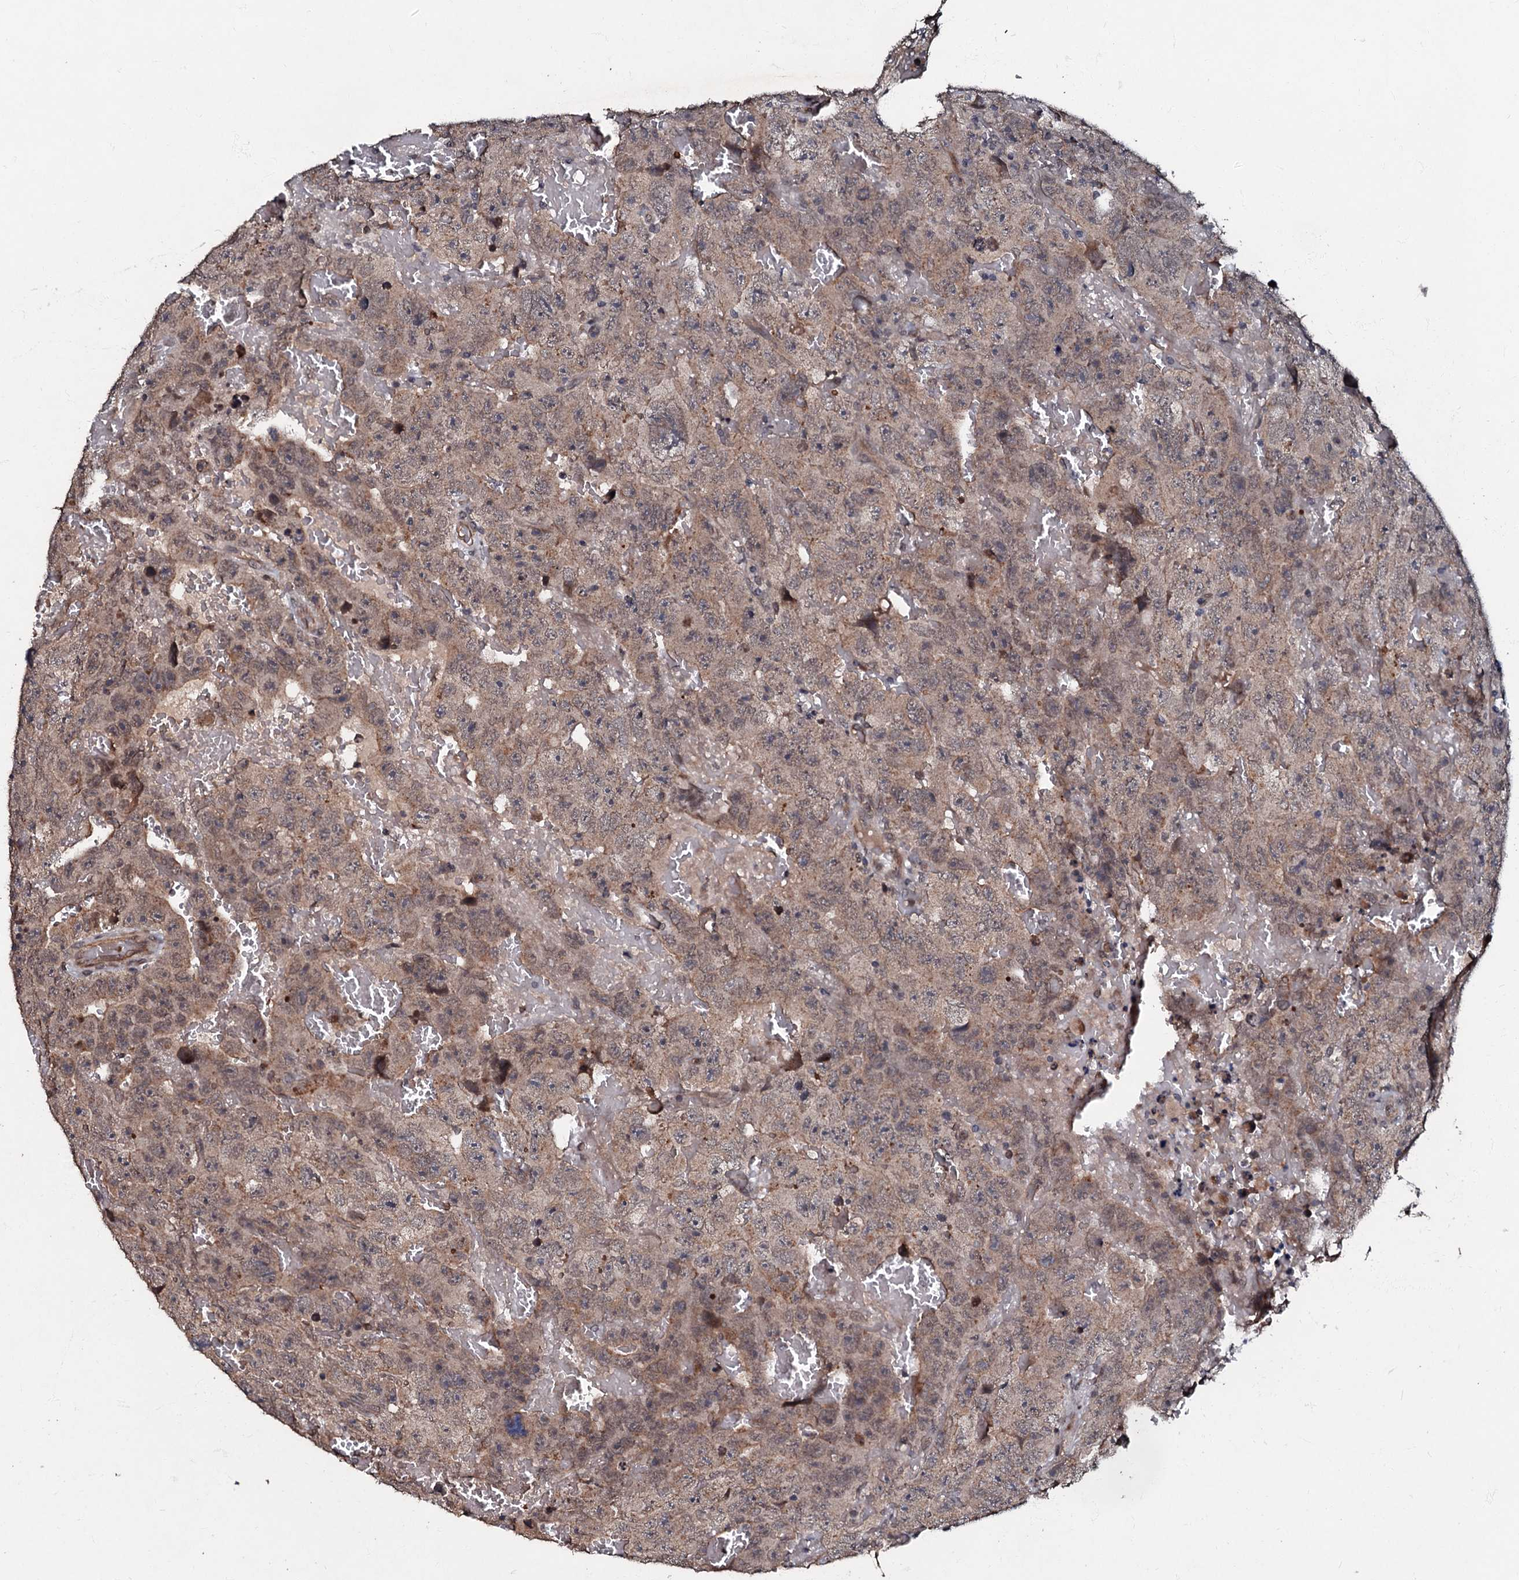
{"staining": {"intensity": "weak", "quantity": ">75%", "location": "cytoplasmic/membranous"}, "tissue": "testis cancer", "cell_type": "Tumor cells", "image_type": "cancer", "snomed": [{"axis": "morphology", "description": "Carcinoma, Embryonal, NOS"}, {"axis": "topography", "description": "Testis"}], "caption": "A low amount of weak cytoplasmic/membranous staining is appreciated in approximately >75% of tumor cells in testis cancer tissue. (DAB (3,3'-diaminobenzidine) IHC with brightfield microscopy, high magnification).", "gene": "MANSC4", "patient": {"sex": "male", "age": 45}}